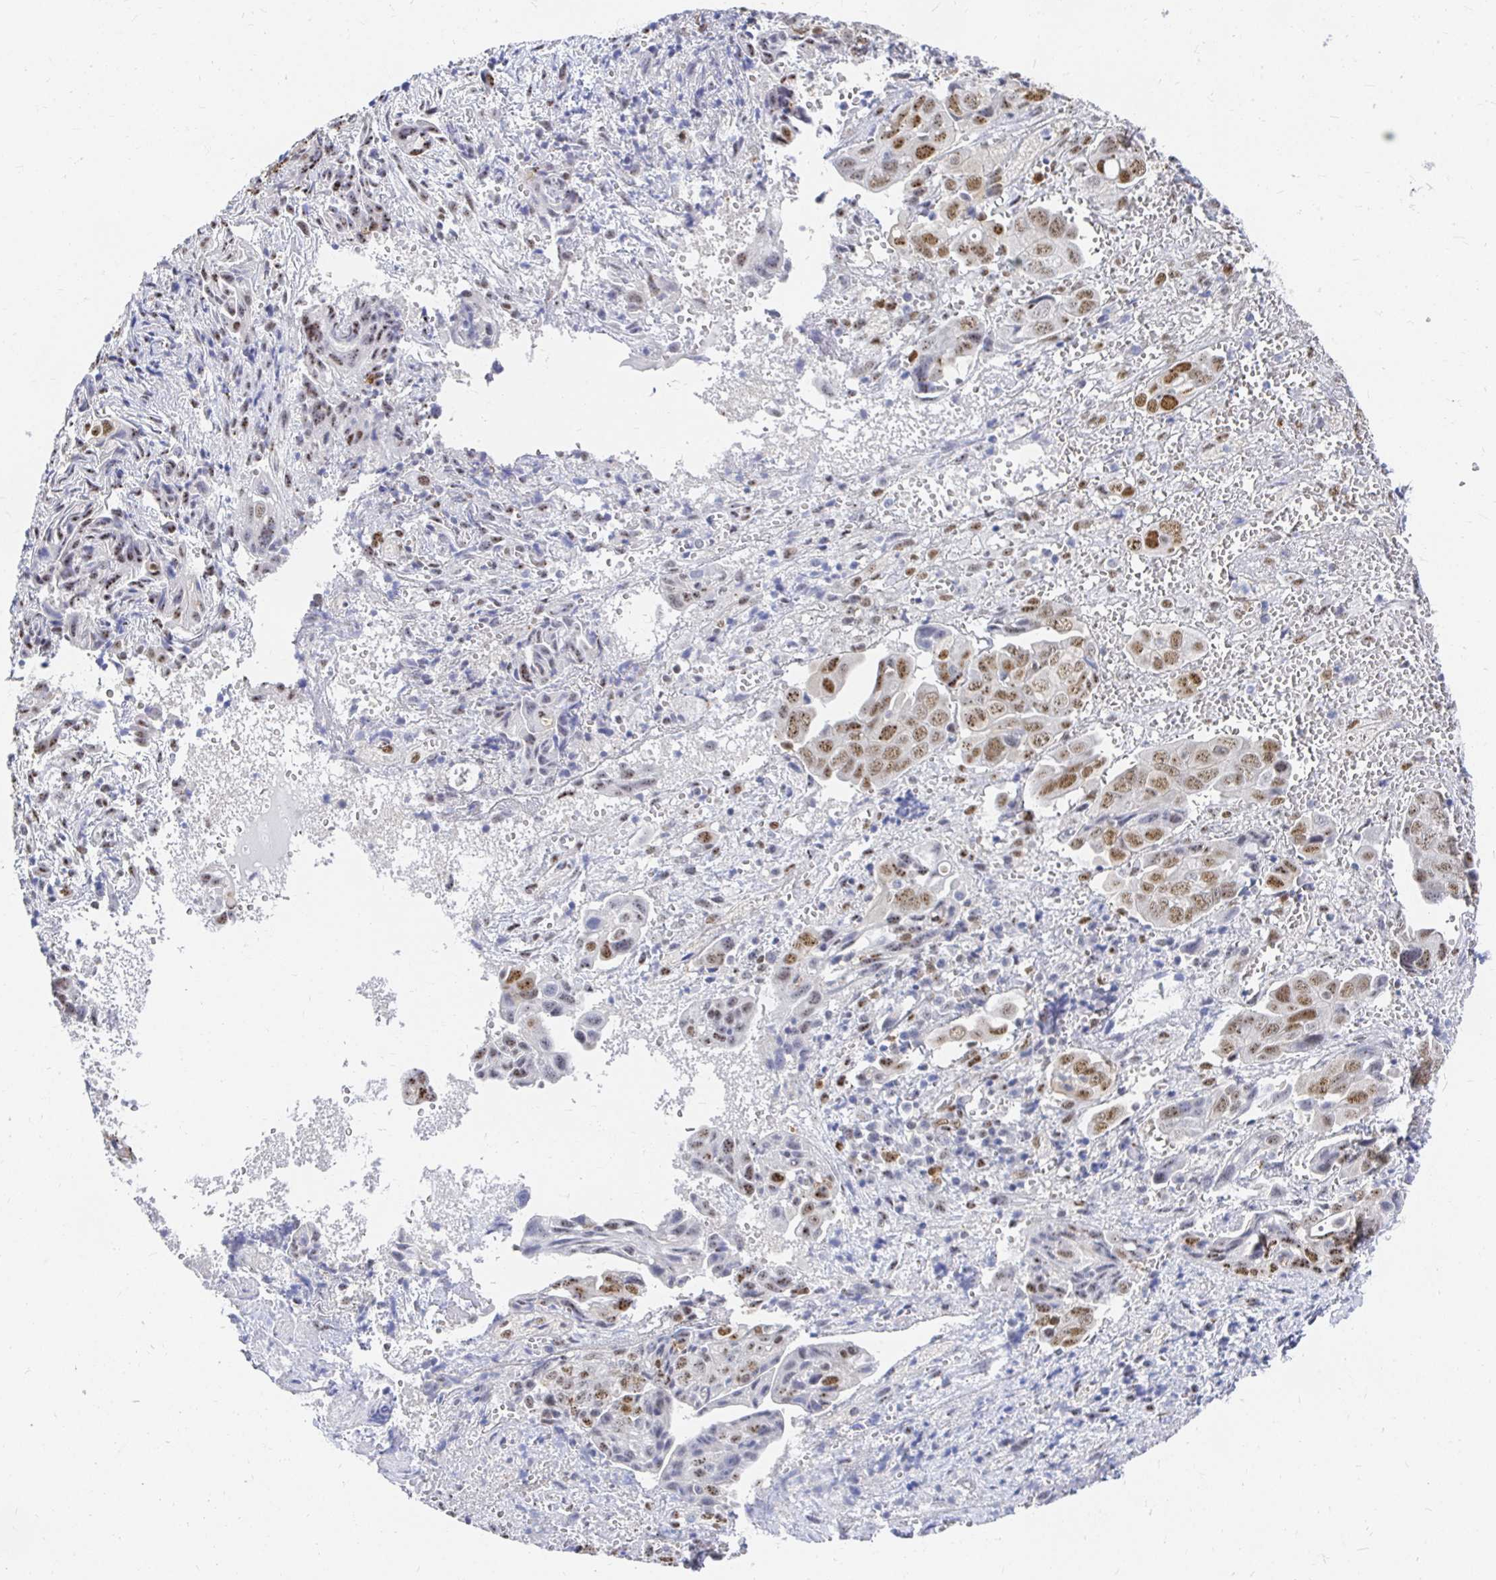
{"staining": {"intensity": "moderate", "quantity": ">75%", "location": "nuclear"}, "tissue": "ovarian cancer", "cell_type": "Tumor cells", "image_type": "cancer", "snomed": [{"axis": "morphology", "description": "Carcinoma, endometroid"}, {"axis": "topography", "description": "Ovary"}], "caption": "Immunohistochemistry (IHC) staining of ovarian cancer, which shows medium levels of moderate nuclear positivity in approximately >75% of tumor cells indicating moderate nuclear protein expression. The staining was performed using DAB (brown) for protein detection and nuclei were counterstained in hematoxylin (blue).", "gene": "CLIC3", "patient": {"sex": "female", "age": 70}}